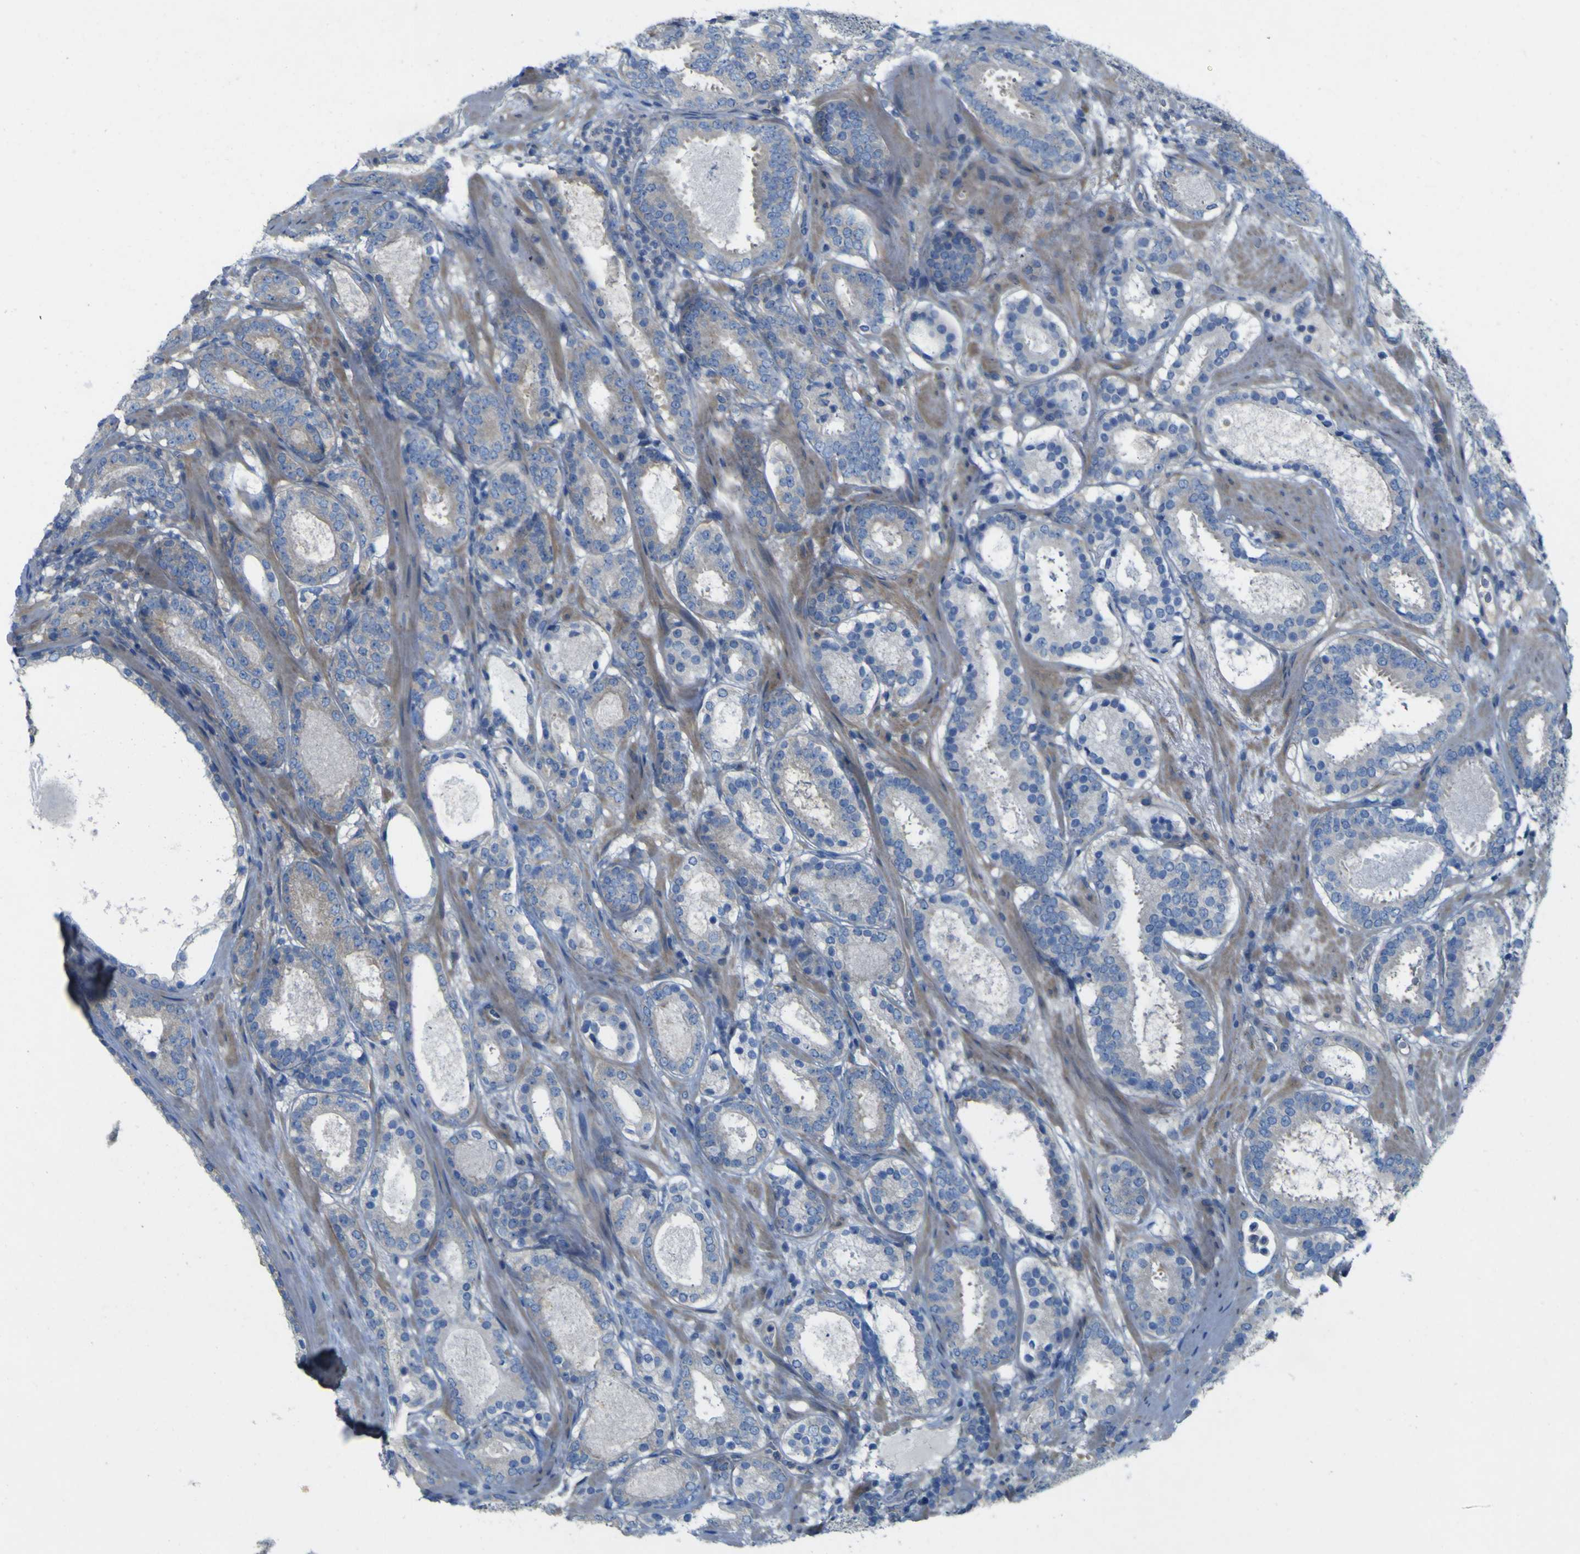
{"staining": {"intensity": "negative", "quantity": "none", "location": "none"}, "tissue": "prostate cancer", "cell_type": "Tumor cells", "image_type": "cancer", "snomed": [{"axis": "morphology", "description": "Adenocarcinoma, Low grade"}, {"axis": "topography", "description": "Prostate"}], "caption": "Immunohistochemistry (IHC) photomicrograph of neoplastic tissue: human prostate cancer stained with DAB shows no significant protein positivity in tumor cells.", "gene": "MYEOV", "patient": {"sex": "male", "age": 69}}